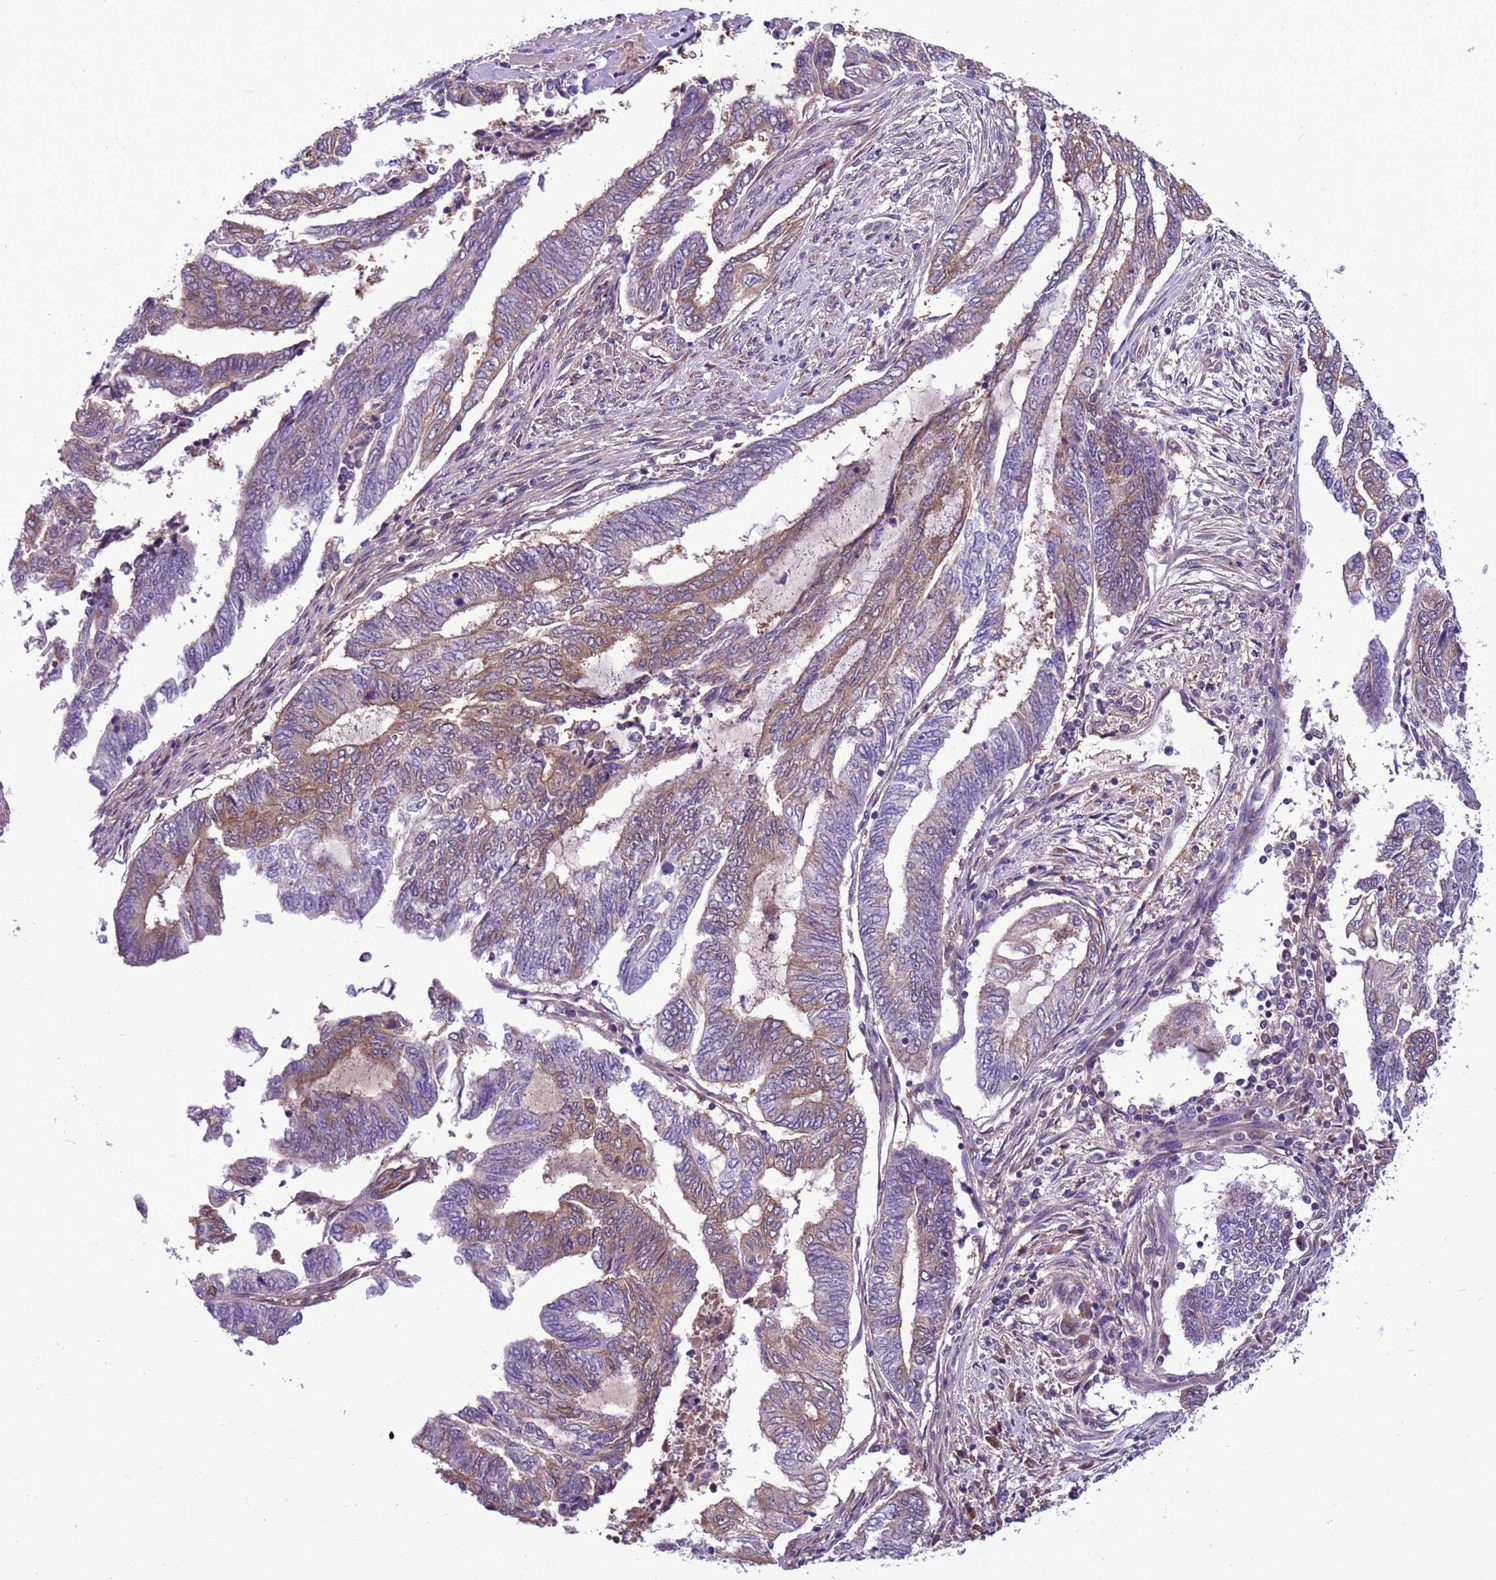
{"staining": {"intensity": "moderate", "quantity": "25%-75%", "location": "cytoplasmic/membranous"}, "tissue": "endometrial cancer", "cell_type": "Tumor cells", "image_type": "cancer", "snomed": [{"axis": "morphology", "description": "Adenocarcinoma, NOS"}, {"axis": "topography", "description": "Uterus"}, {"axis": "topography", "description": "Endometrium"}], "caption": "Endometrial cancer stained with a brown dye displays moderate cytoplasmic/membranous positive staining in approximately 25%-75% of tumor cells.", "gene": "RABEP2", "patient": {"sex": "female", "age": 70}}